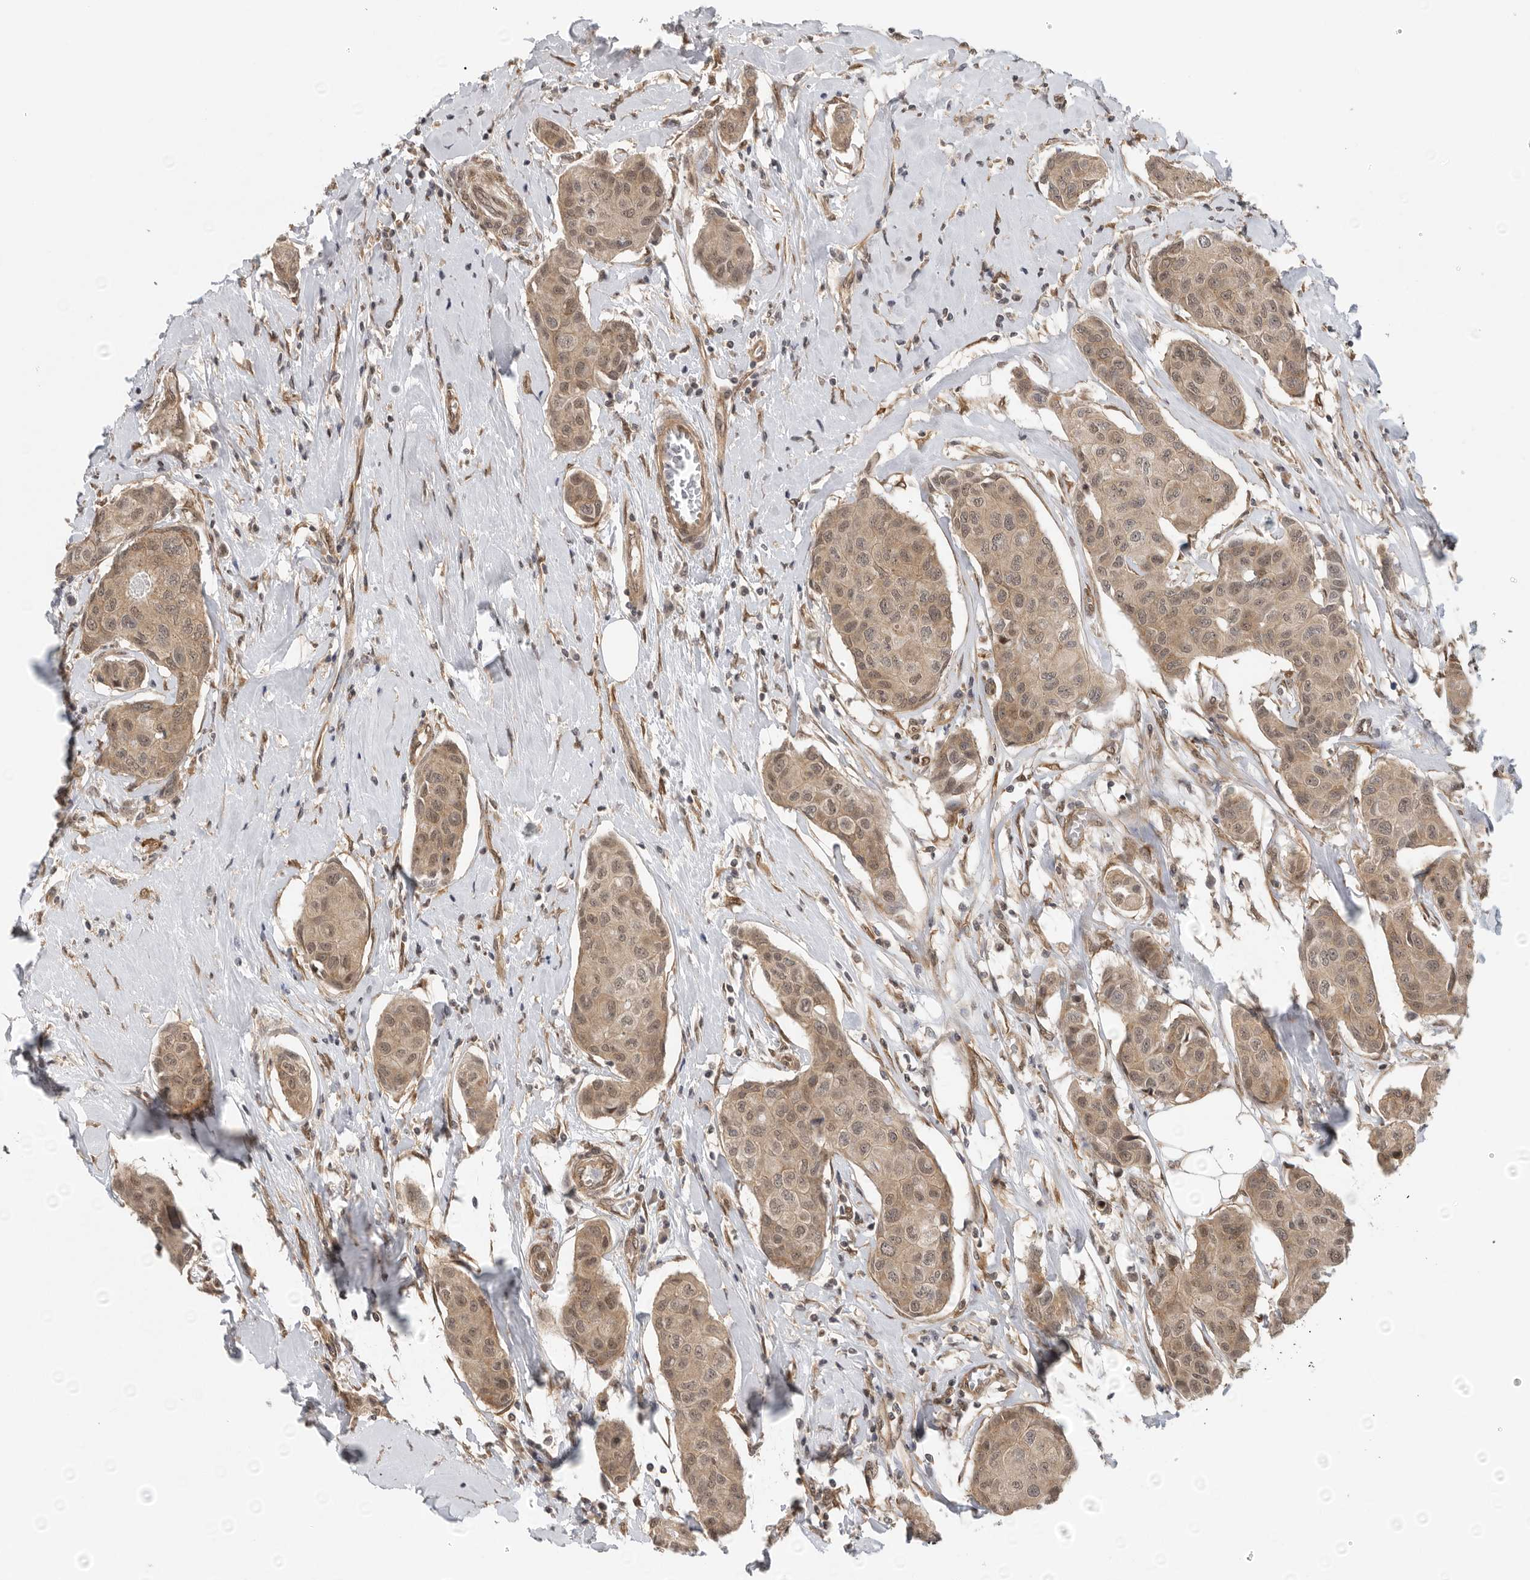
{"staining": {"intensity": "moderate", "quantity": ">75%", "location": "cytoplasmic/membranous,nuclear"}, "tissue": "breast cancer", "cell_type": "Tumor cells", "image_type": "cancer", "snomed": [{"axis": "morphology", "description": "Duct carcinoma"}, {"axis": "topography", "description": "Breast"}], "caption": "Immunohistochemistry (IHC) of breast cancer displays medium levels of moderate cytoplasmic/membranous and nuclear positivity in approximately >75% of tumor cells. (DAB IHC with brightfield microscopy, high magnification).", "gene": "VPS50", "patient": {"sex": "female", "age": 80}}